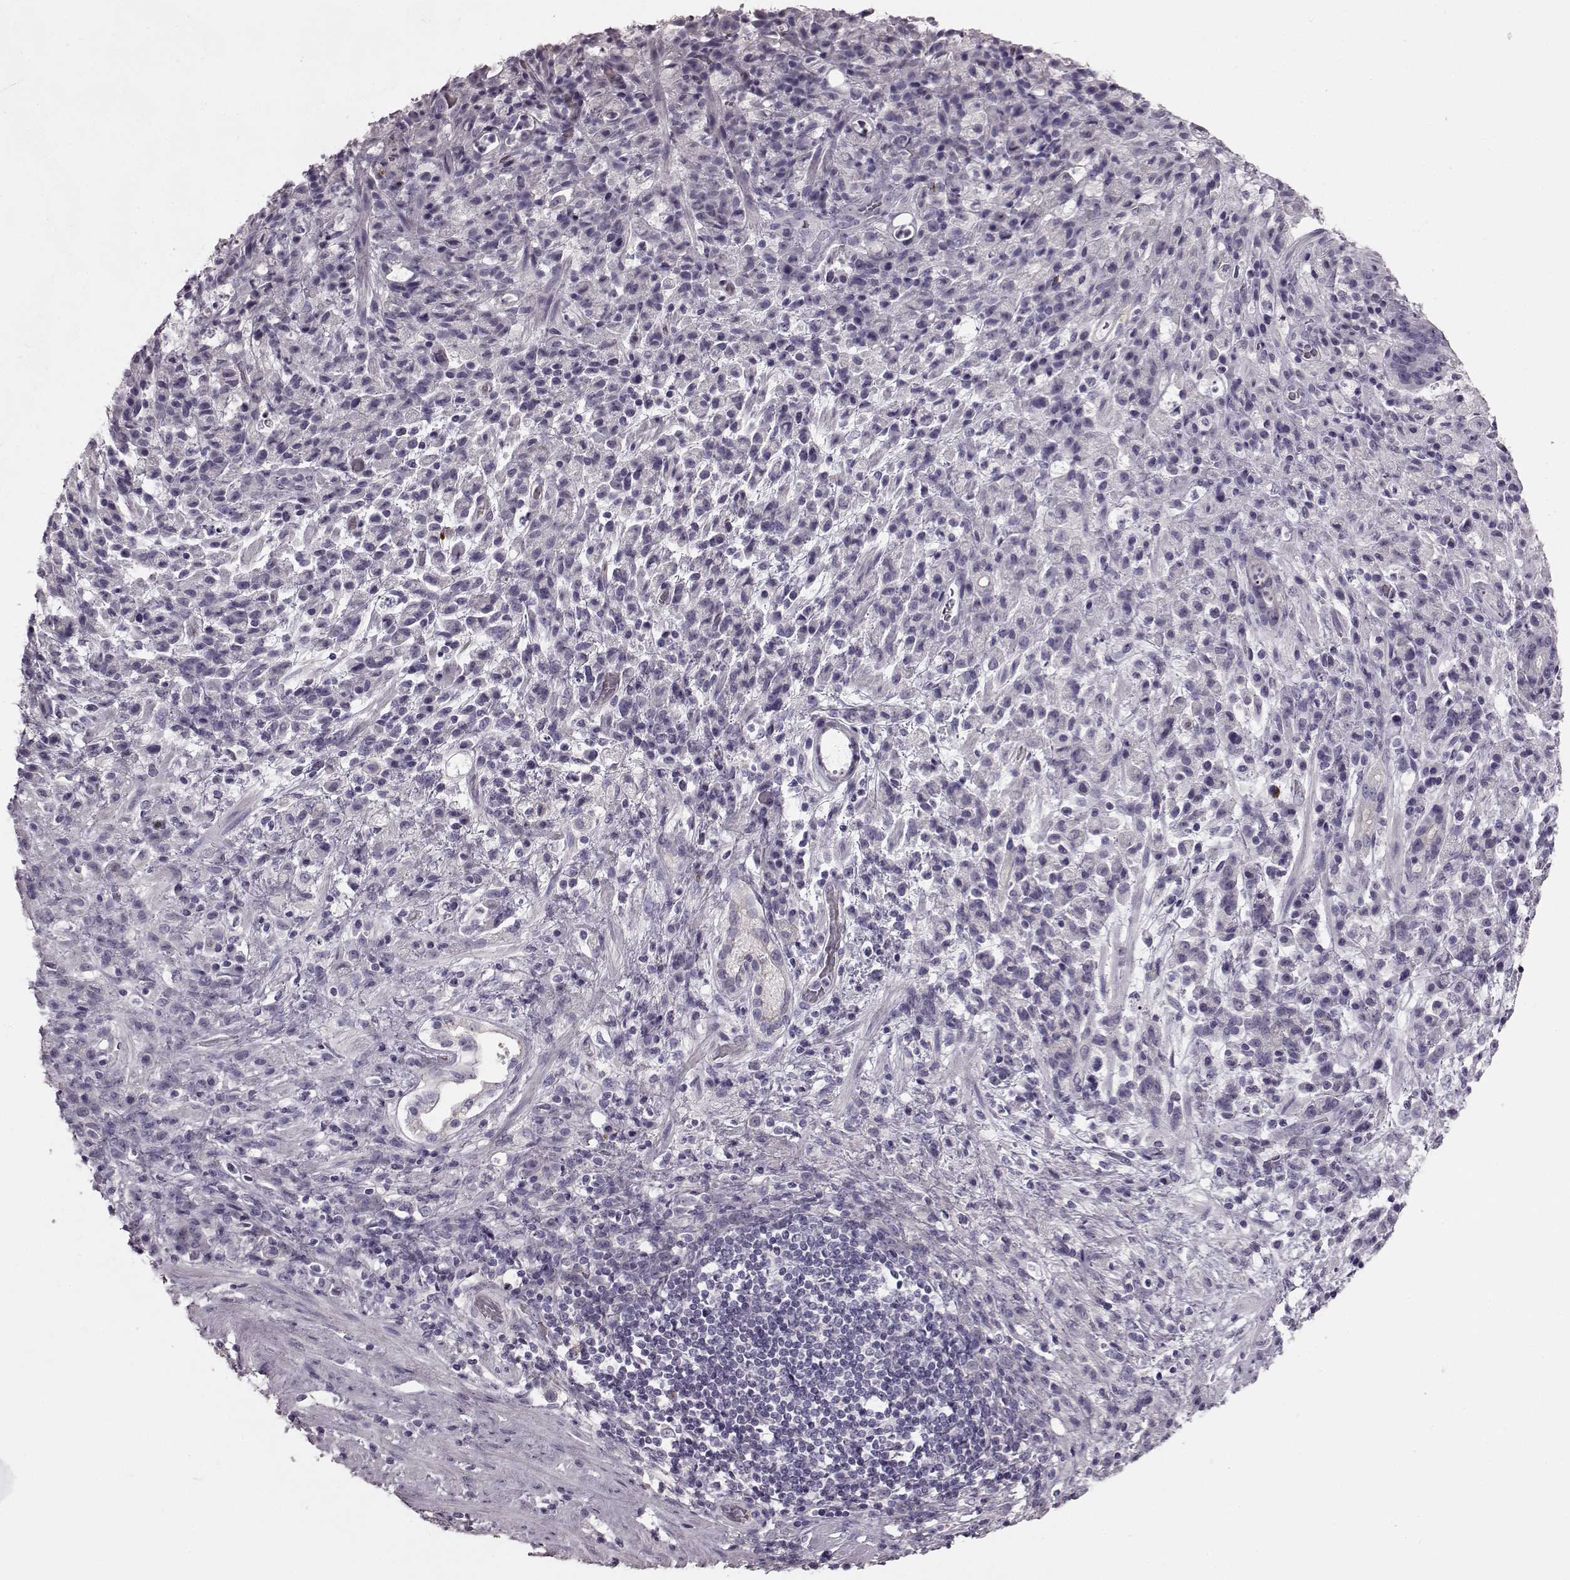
{"staining": {"intensity": "negative", "quantity": "none", "location": "none"}, "tissue": "stomach cancer", "cell_type": "Tumor cells", "image_type": "cancer", "snomed": [{"axis": "morphology", "description": "Adenocarcinoma, NOS"}, {"axis": "topography", "description": "Stomach"}], "caption": "A high-resolution image shows immunohistochemistry staining of stomach cancer, which displays no significant expression in tumor cells.", "gene": "SNTG1", "patient": {"sex": "female", "age": 60}}